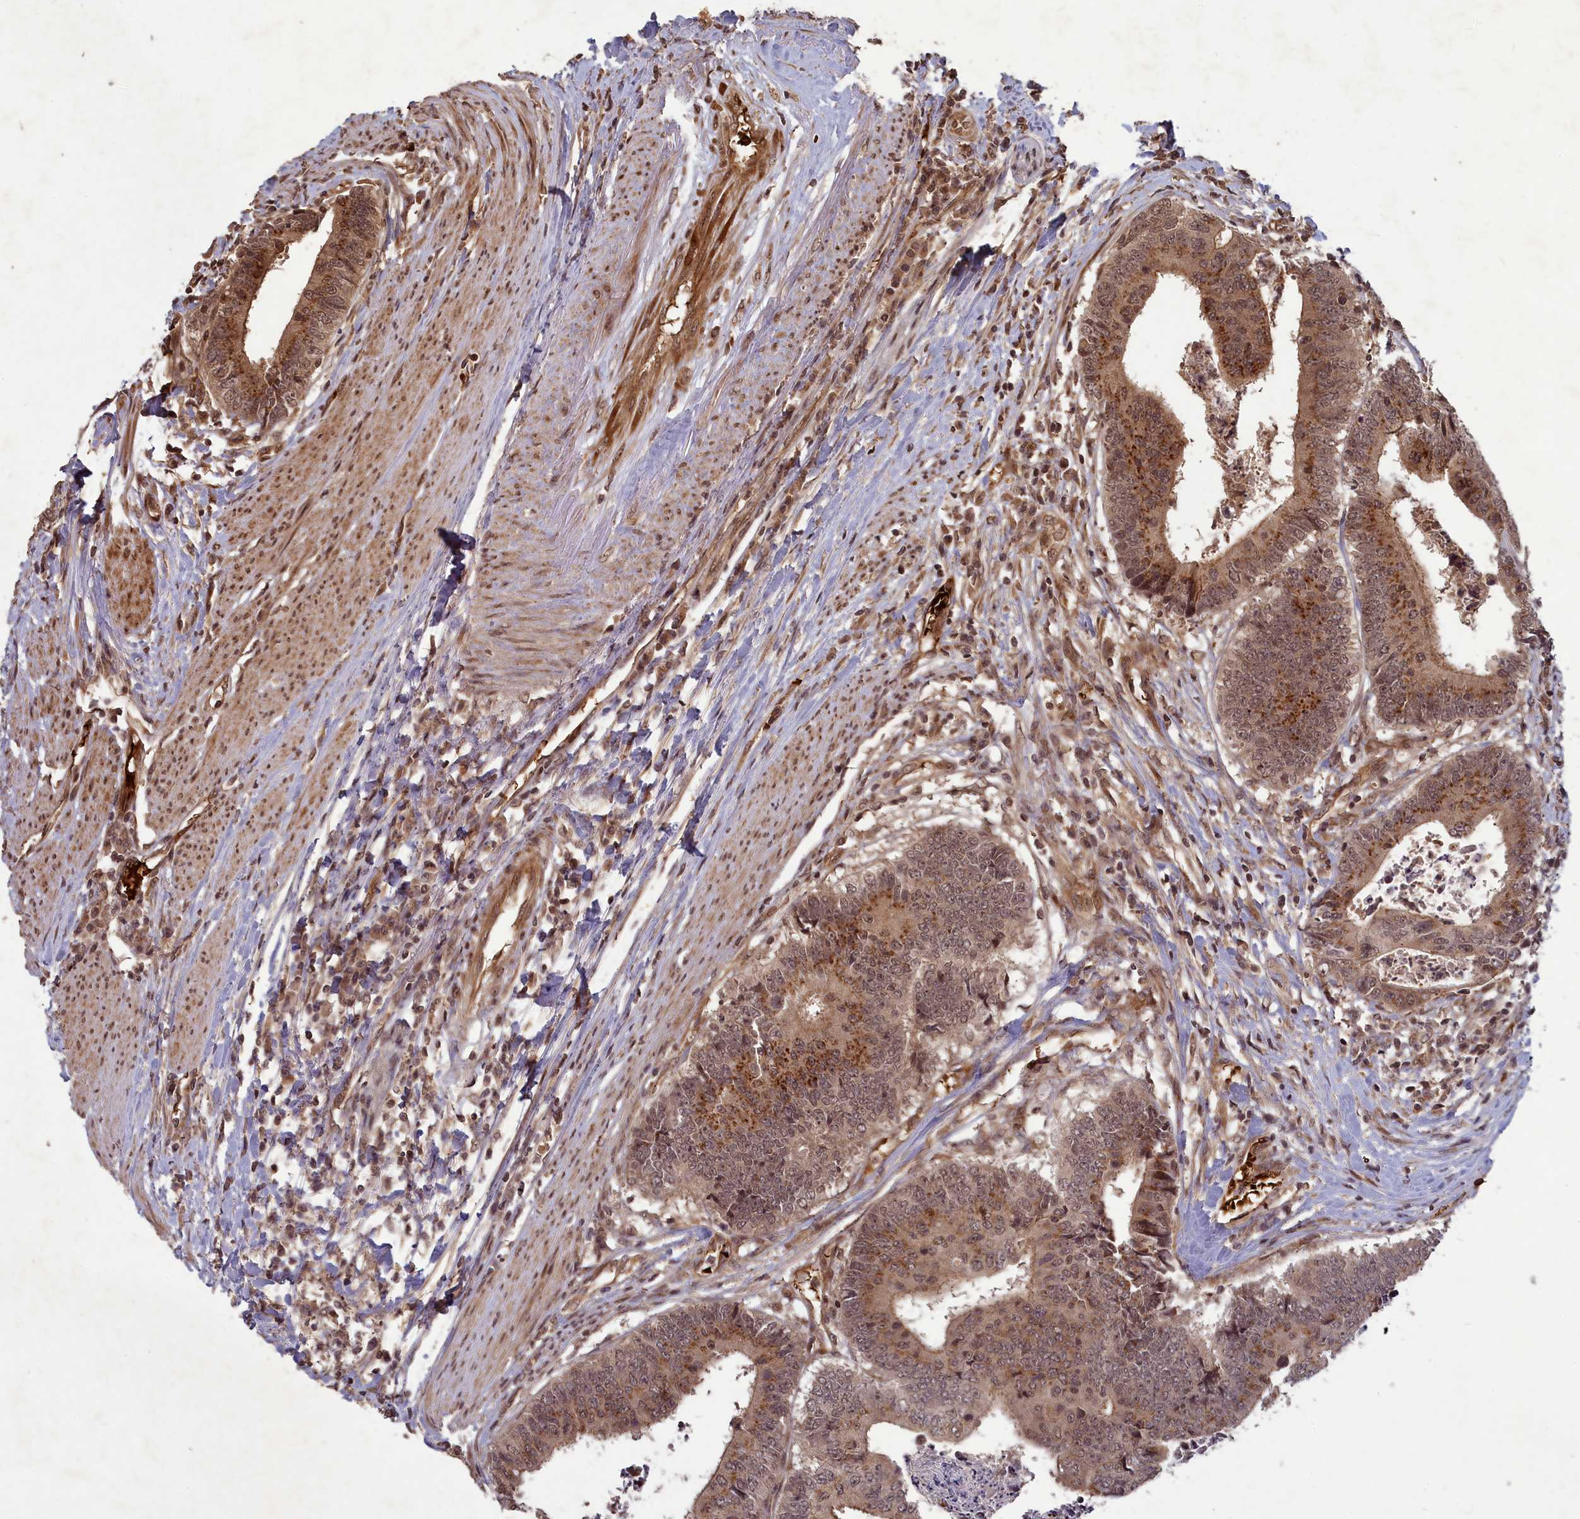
{"staining": {"intensity": "moderate", "quantity": ">75%", "location": "cytoplasmic/membranous,nuclear"}, "tissue": "colorectal cancer", "cell_type": "Tumor cells", "image_type": "cancer", "snomed": [{"axis": "morphology", "description": "Adenocarcinoma, NOS"}, {"axis": "topography", "description": "Rectum"}], "caption": "Immunohistochemistry histopathology image of colorectal cancer (adenocarcinoma) stained for a protein (brown), which displays medium levels of moderate cytoplasmic/membranous and nuclear staining in approximately >75% of tumor cells.", "gene": "SRMS", "patient": {"sex": "male", "age": 84}}